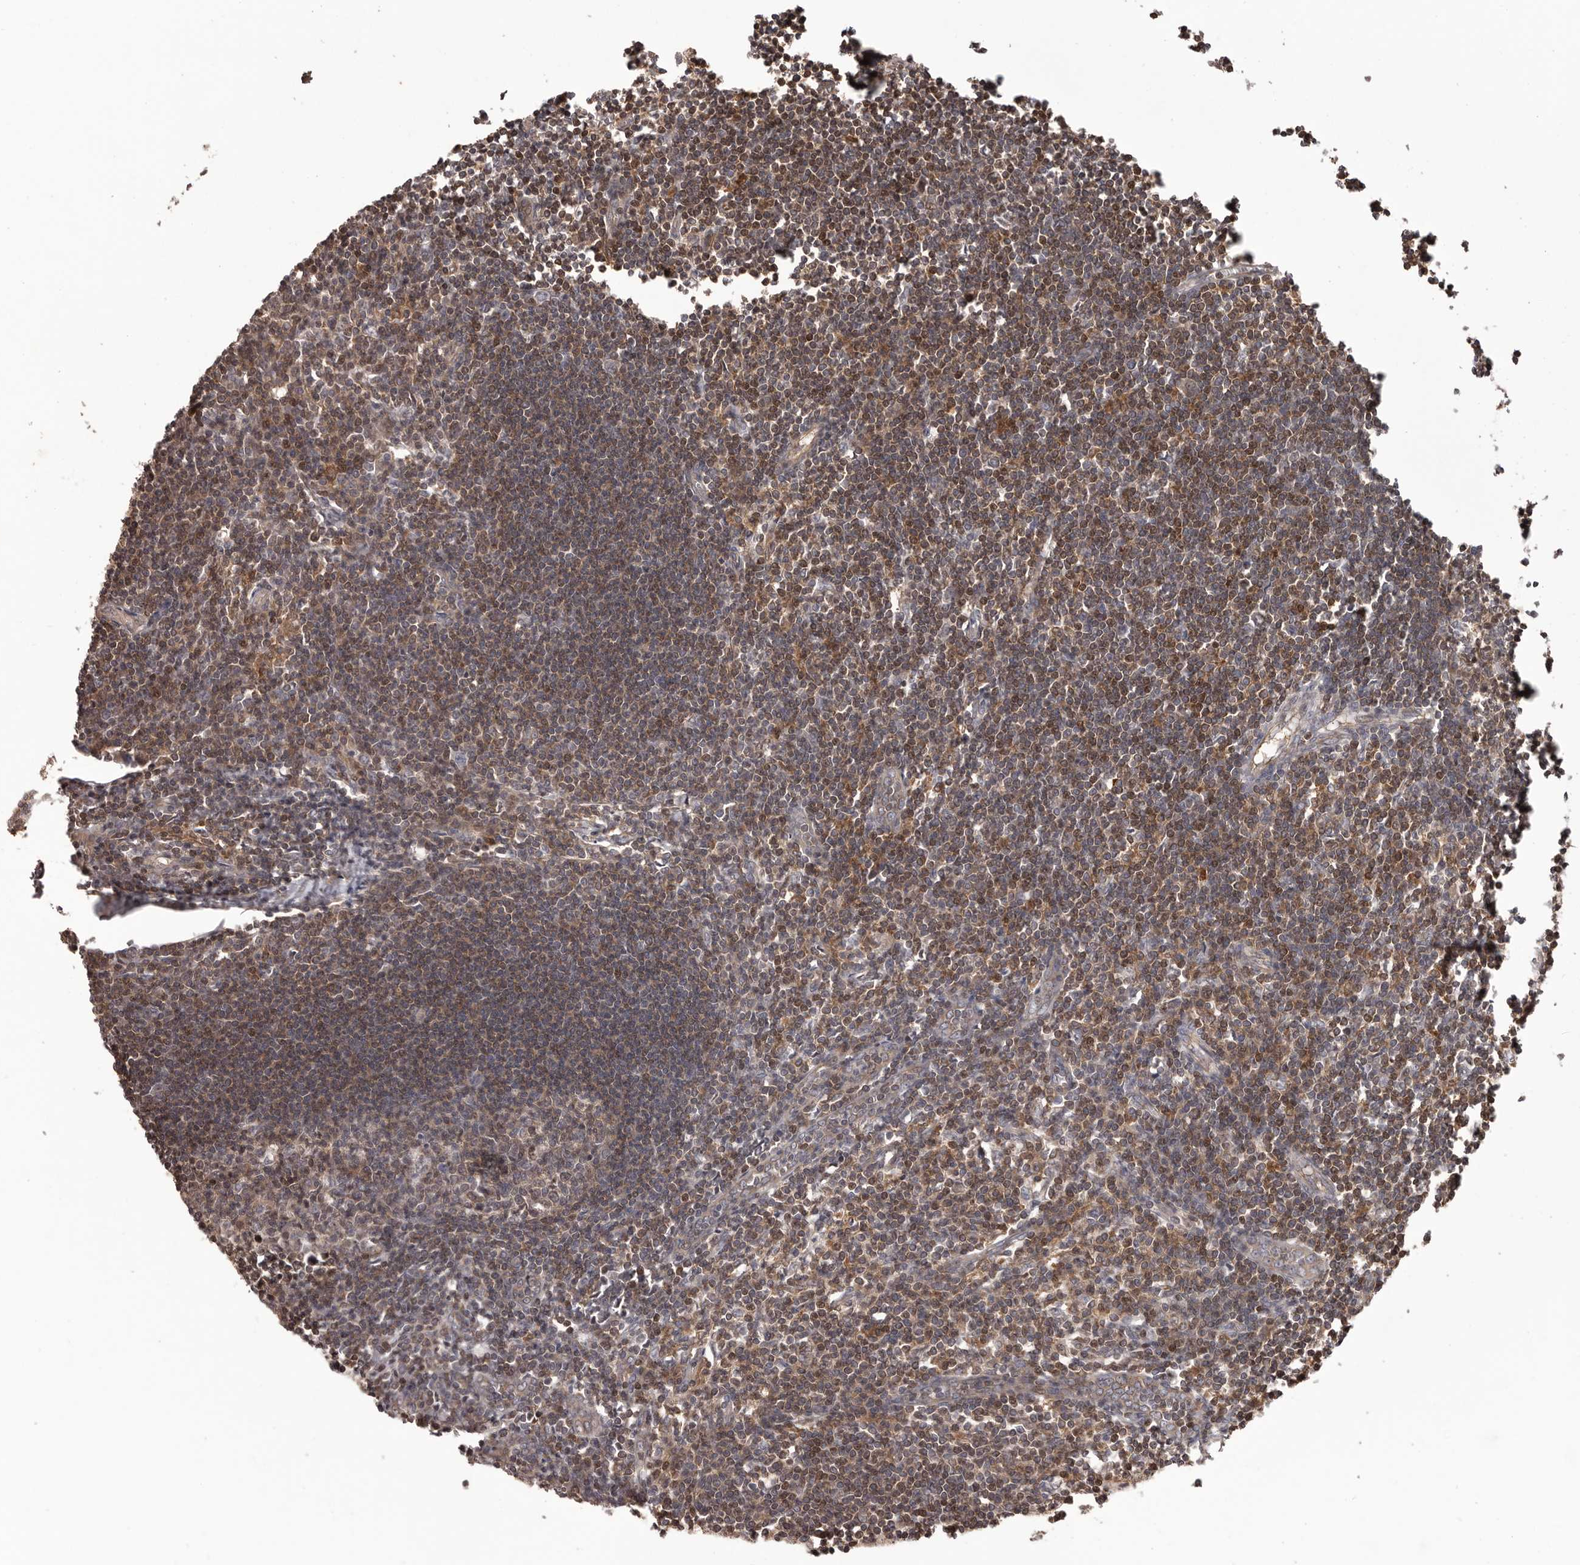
{"staining": {"intensity": "moderate", "quantity": ">75%", "location": "cytoplasmic/membranous"}, "tissue": "lymph node", "cell_type": "Germinal center cells", "image_type": "normal", "snomed": [{"axis": "morphology", "description": "Normal tissue, NOS"}, {"axis": "morphology", "description": "Malignant melanoma, Metastatic site"}, {"axis": "topography", "description": "Lymph node"}], "caption": "IHC image of normal lymph node: lymph node stained using immunohistochemistry (IHC) reveals medium levels of moderate protein expression localized specifically in the cytoplasmic/membranous of germinal center cells, appearing as a cytoplasmic/membranous brown color.", "gene": "NFKBIA", "patient": {"sex": "male", "age": 41}}